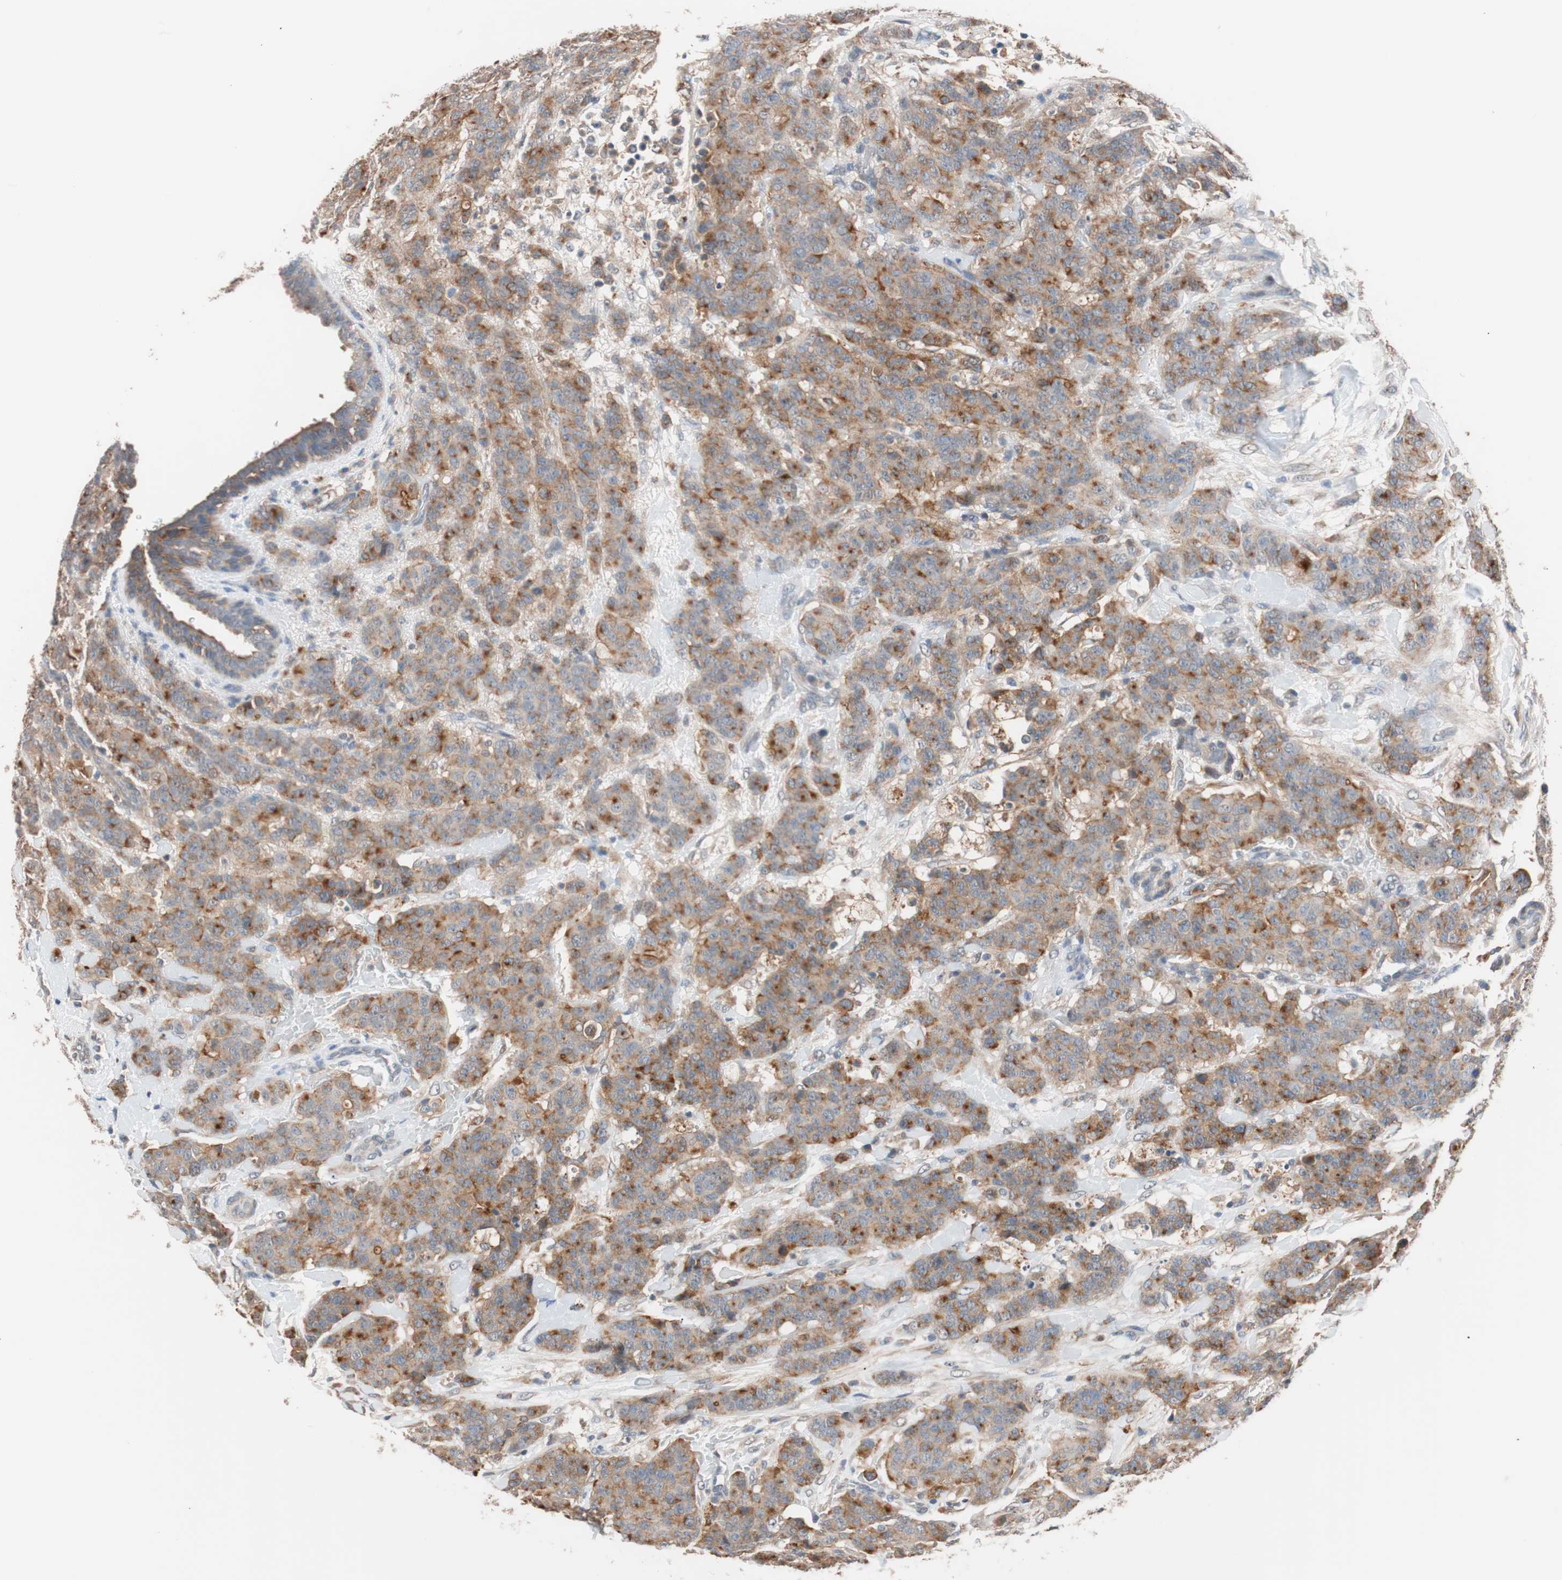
{"staining": {"intensity": "moderate", "quantity": ">75%", "location": "cytoplasmic/membranous"}, "tissue": "breast cancer", "cell_type": "Tumor cells", "image_type": "cancer", "snomed": [{"axis": "morphology", "description": "Duct carcinoma"}, {"axis": "topography", "description": "Breast"}], "caption": "Immunohistochemistry staining of breast cancer, which exhibits medium levels of moderate cytoplasmic/membranous staining in approximately >75% of tumor cells indicating moderate cytoplasmic/membranous protein expression. The staining was performed using DAB (3,3'-diaminobenzidine) (brown) for protein detection and nuclei were counterstained in hematoxylin (blue).", "gene": "LITAF", "patient": {"sex": "female", "age": 40}}